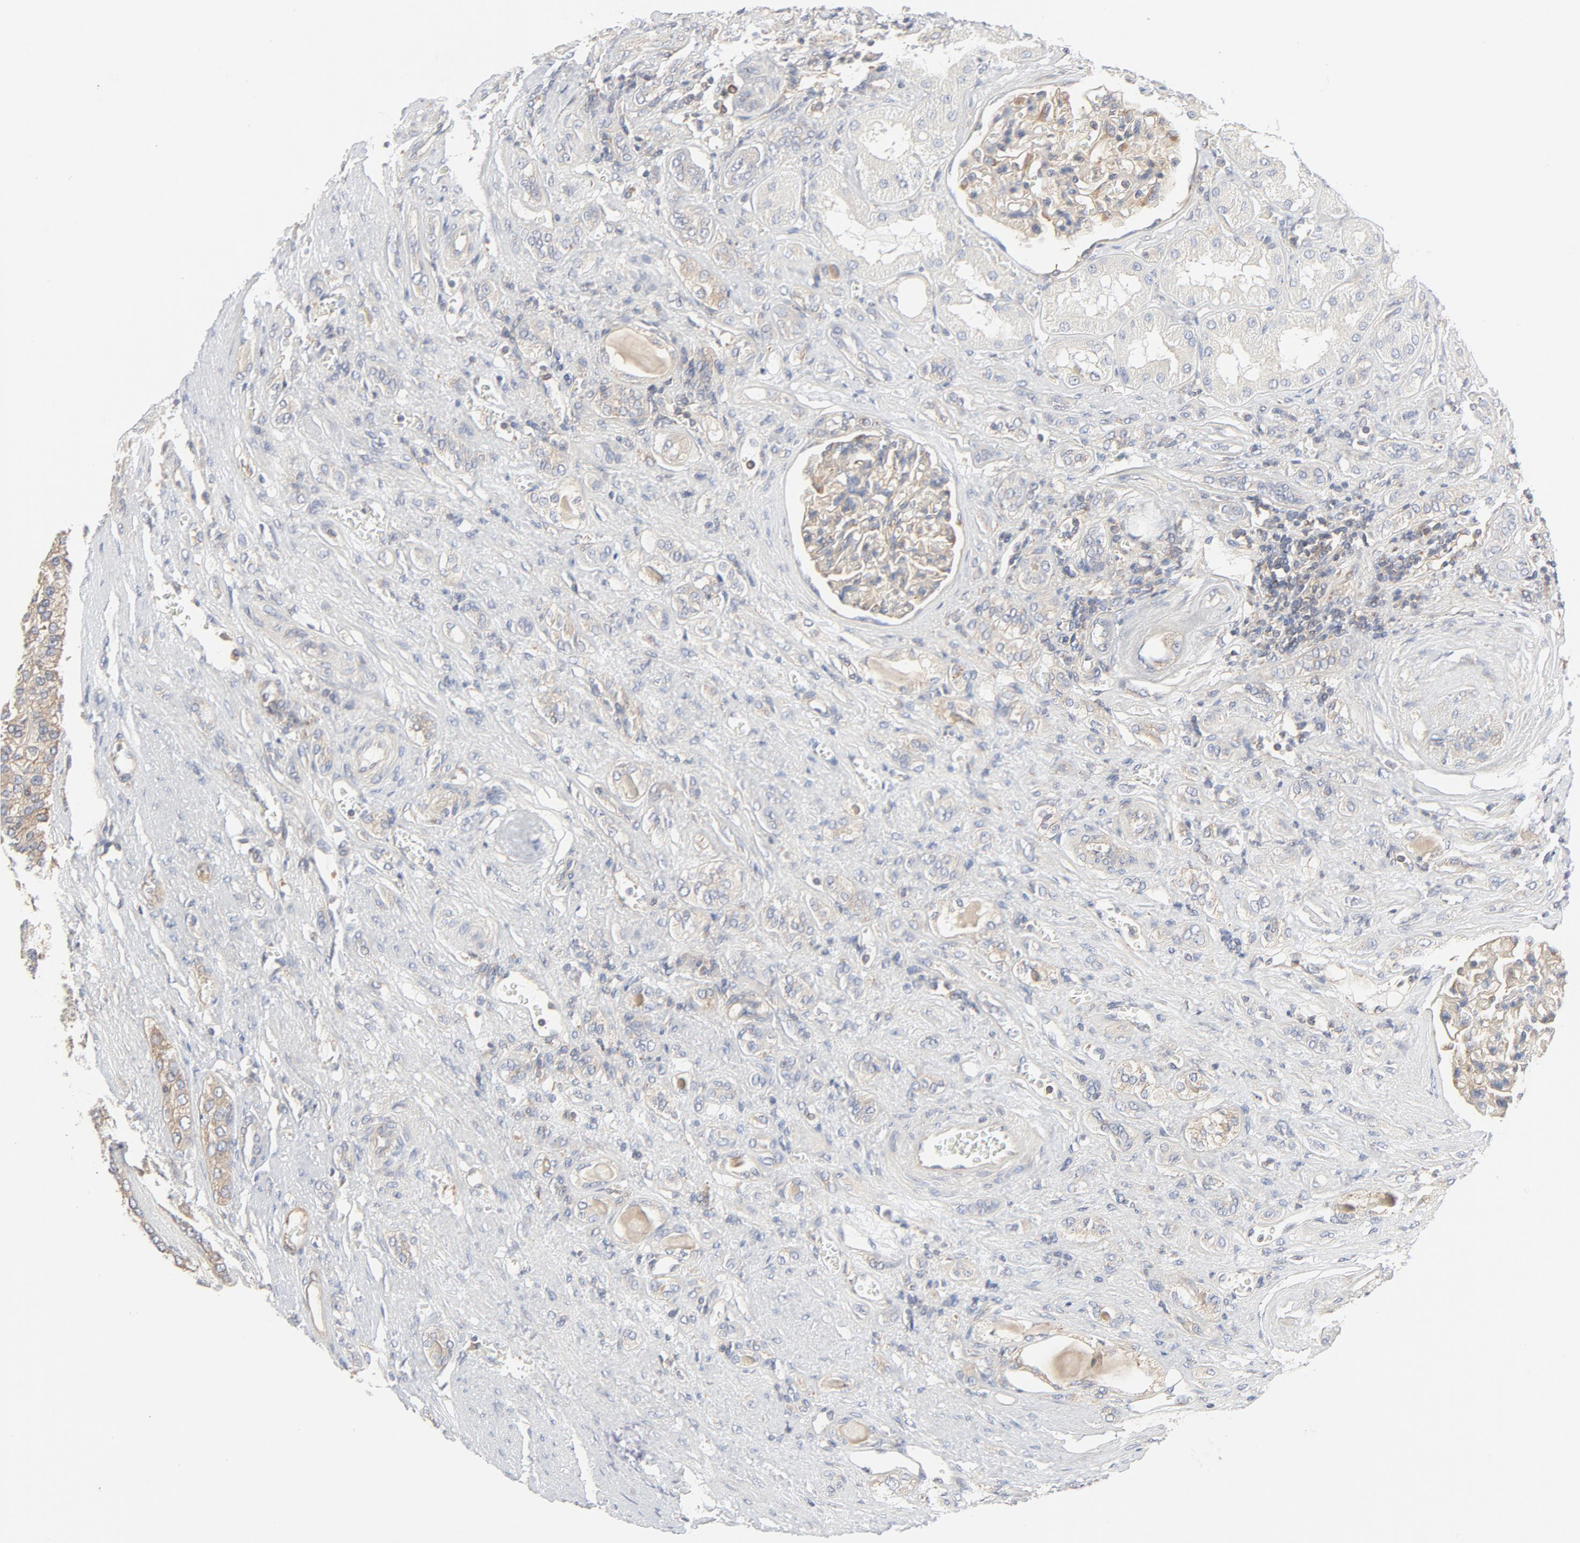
{"staining": {"intensity": "moderate", "quantity": "25%-75%", "location": "cytoplasmic/membranous"}, "tissue": "renal cancer", "cell_type": "Tumor cells", "image_type": "cancer", "snomed": [{"axis": "morphology", "description": "Adenocarcinoma, NOS"}, {"axis": "topography", "description": "Kidney"}], "caption": "A brown stain shows moderate cytoplasmic/membranous staining of a protein in renal cancer tumor cells.", "gene": "RABEP1", "patient": {"sex": "male", "age": 46}}